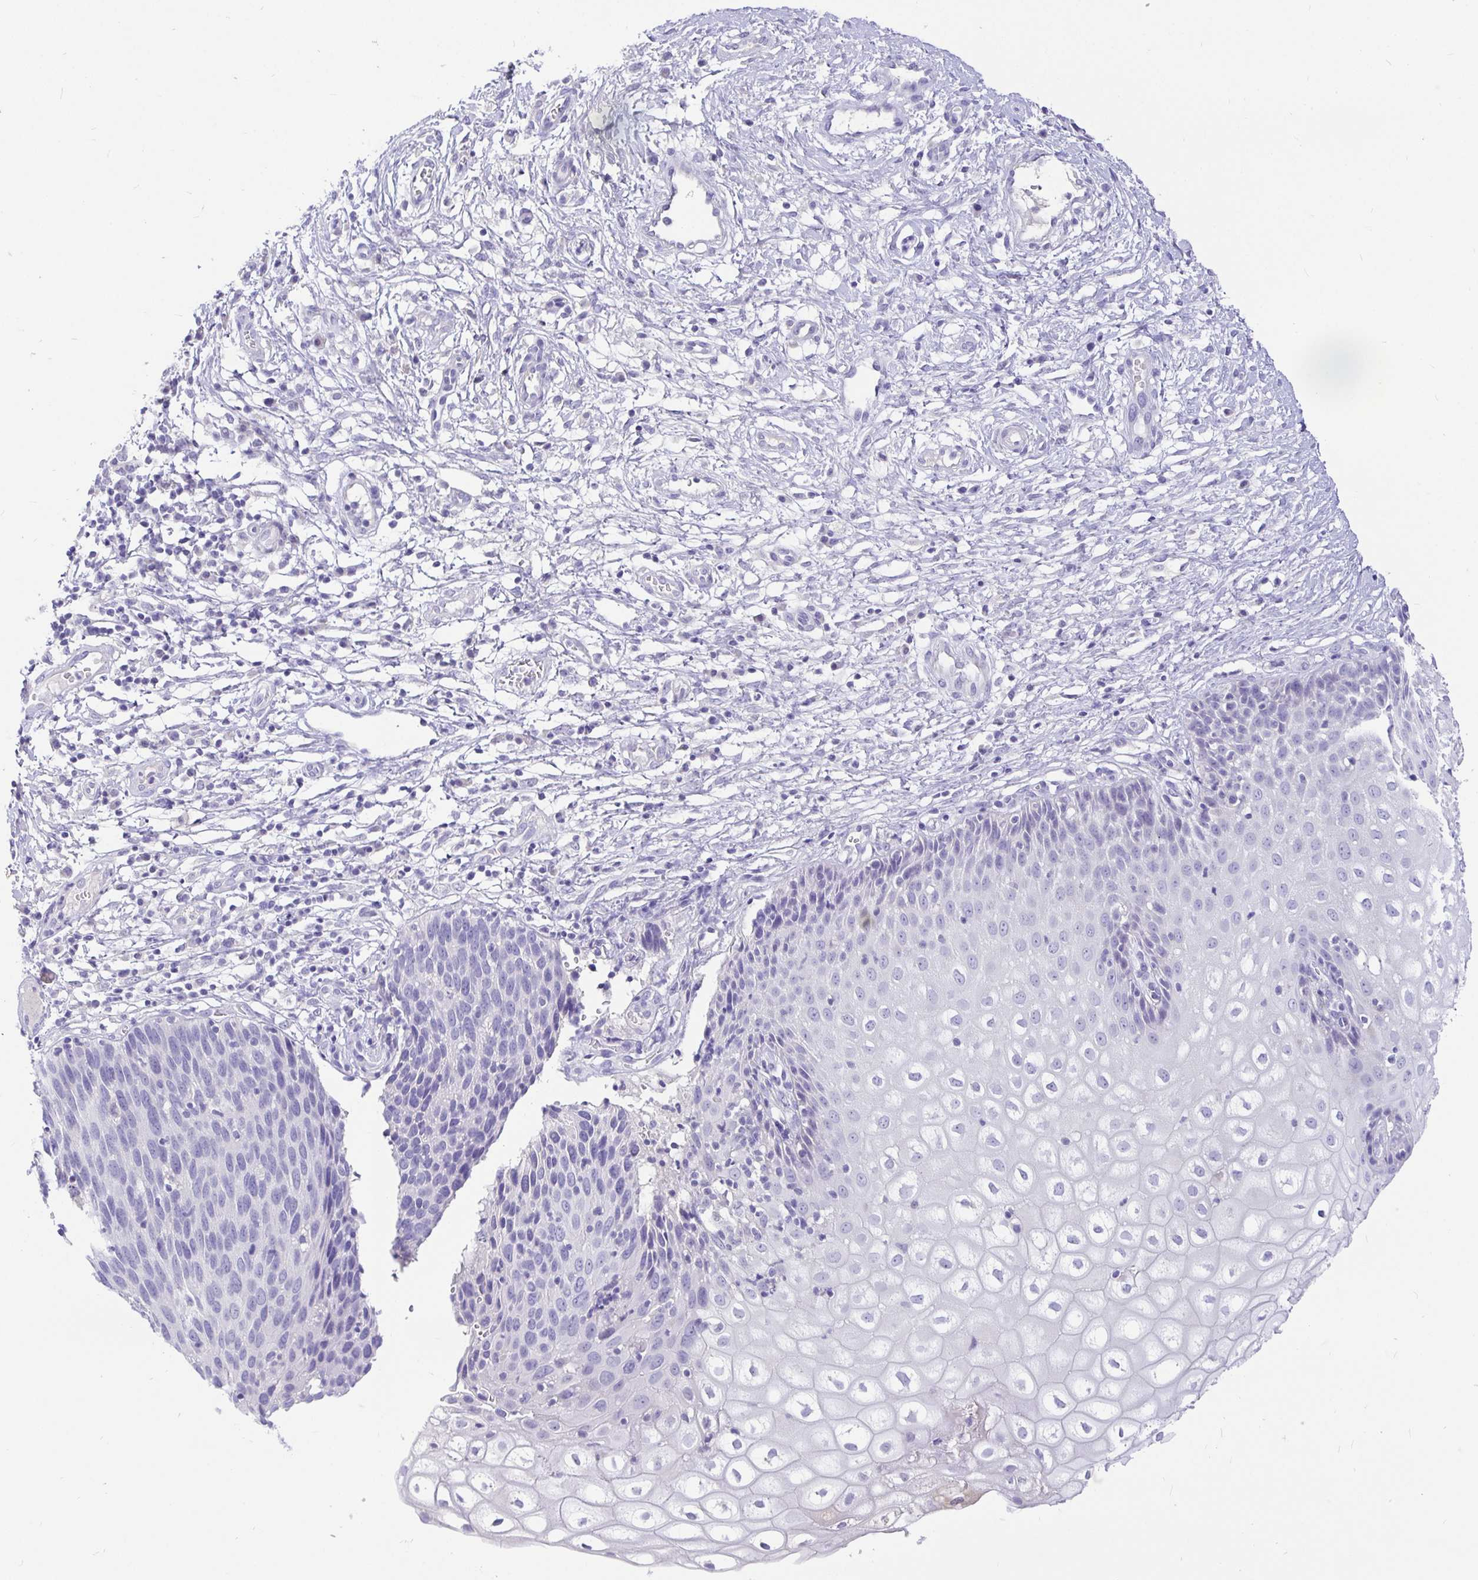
{"staining": {"intensity": "negative", "quantity": "none", "location": "none"}, "tissue": "cervix", "cell_type": "Glandular cells", "image_type": "normal", "snomed": [{"axis": "morphology", "description": "Normal tissue, NOS"}, {"axis": "topography", "description": "Cervix"}], "caption": "High magnification brightfield microscopy of normal cervix stained with DAB (brown) and counterstained with hematoxylin (blue): glandular cells show no significant expression. (Brightfield microscopy of DAB (3,3'-diaminobenzidine) immunohistochemistry (IHC) at high magnification).", "gene": "TPTE", "patient": {"sex": "female", "age": 36}}